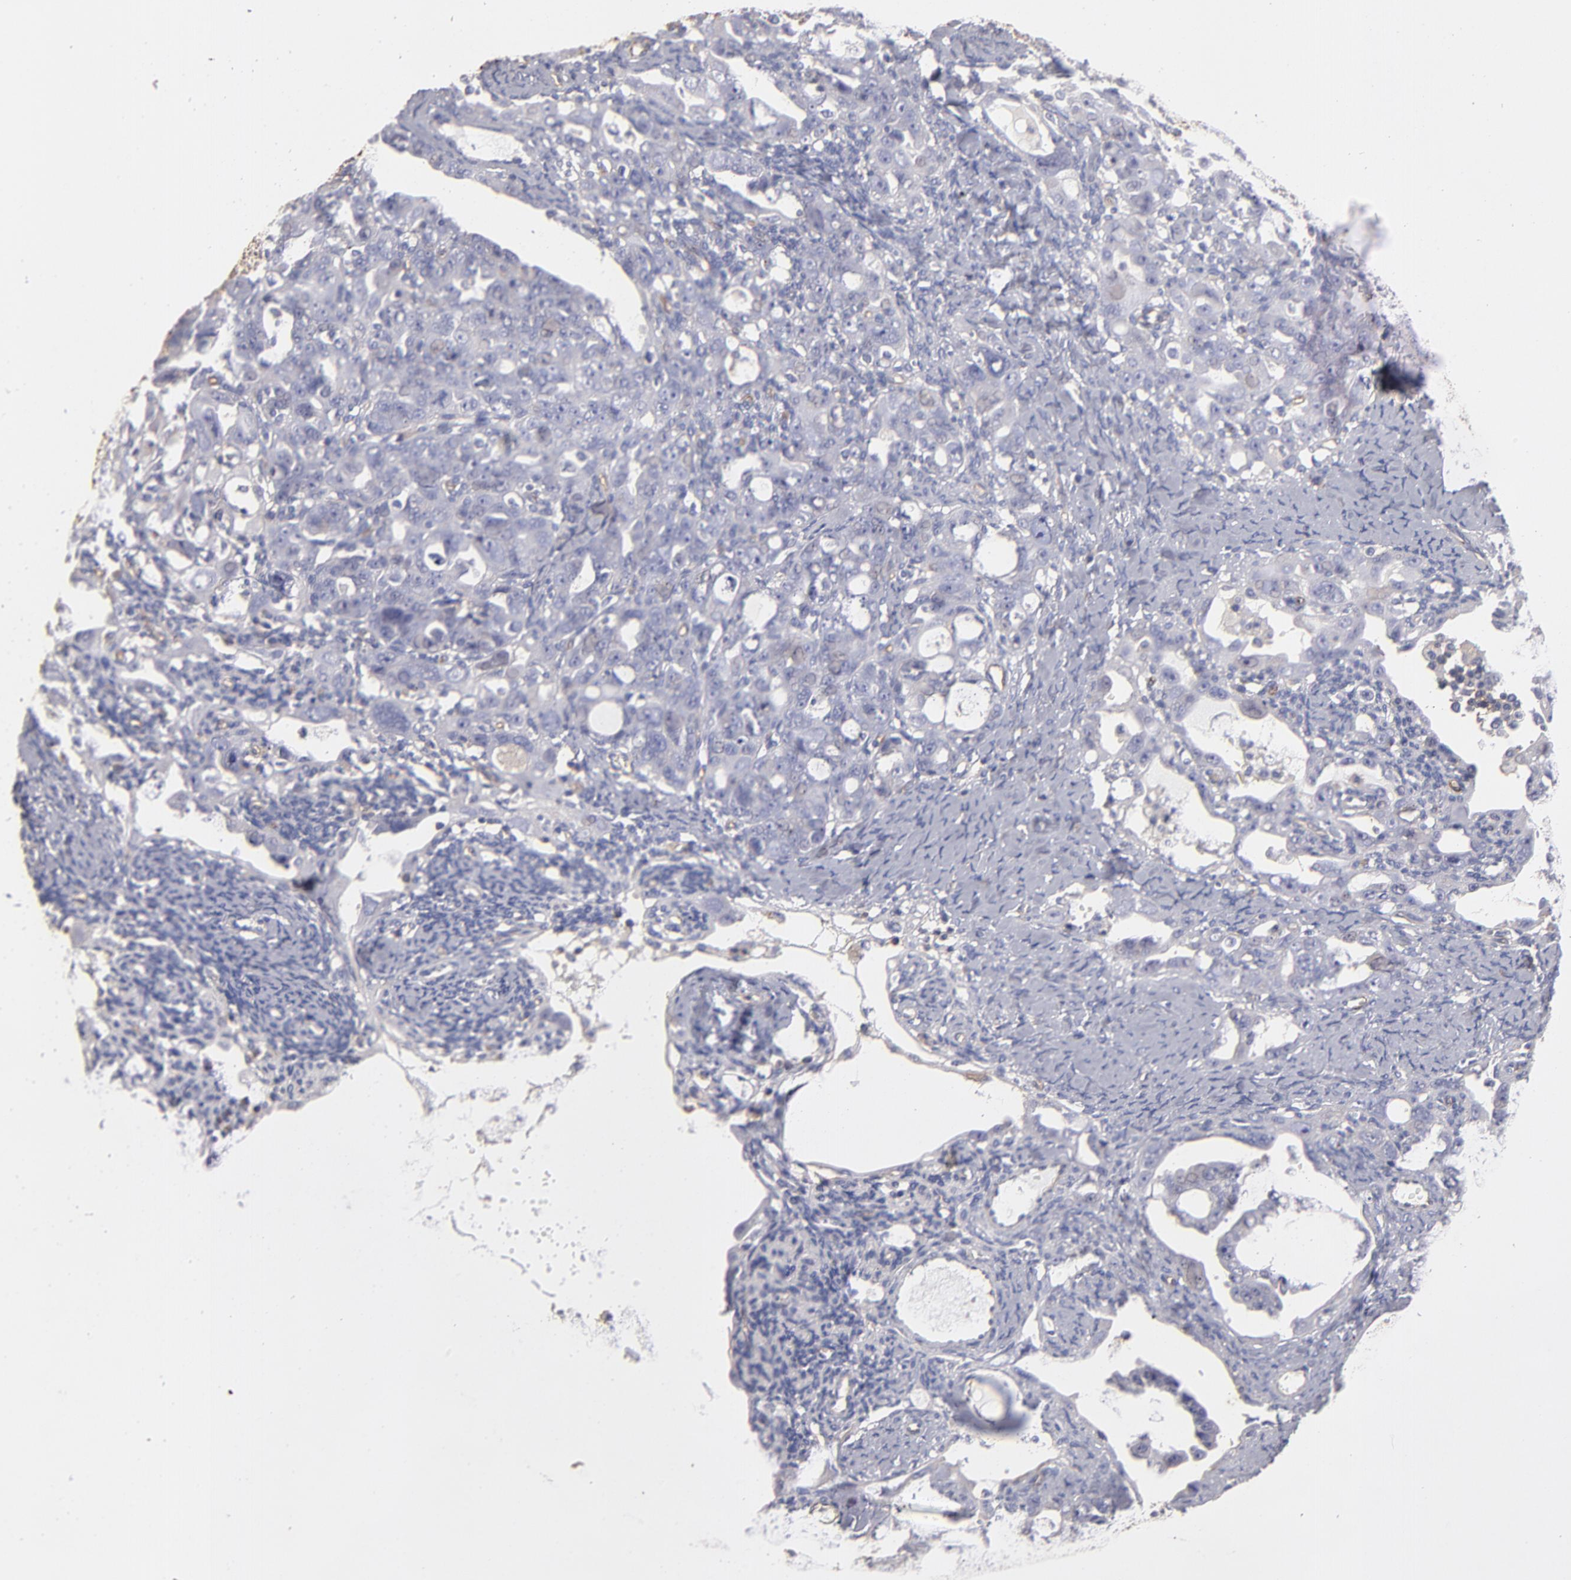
{"staining": {"intensity": "negative", "quantity": "none", "location": "none"}, "tissue": "ovarian cancer", "cell_type": "Tumor cells", "image_type": "cancer", "snomed": [{"axis": "morphology", "description": "Cystadenocarcinoma, serous, NOS"}, {"axis": "topography", "description": "Ovary"}], "caption": "High power microscopy image of an IHC photomicrograph of ovarian cancer, revealing no significant expression in tumor cells.", "gene": "ABCB1", "patient": {"sex": "female", "age": 66}}